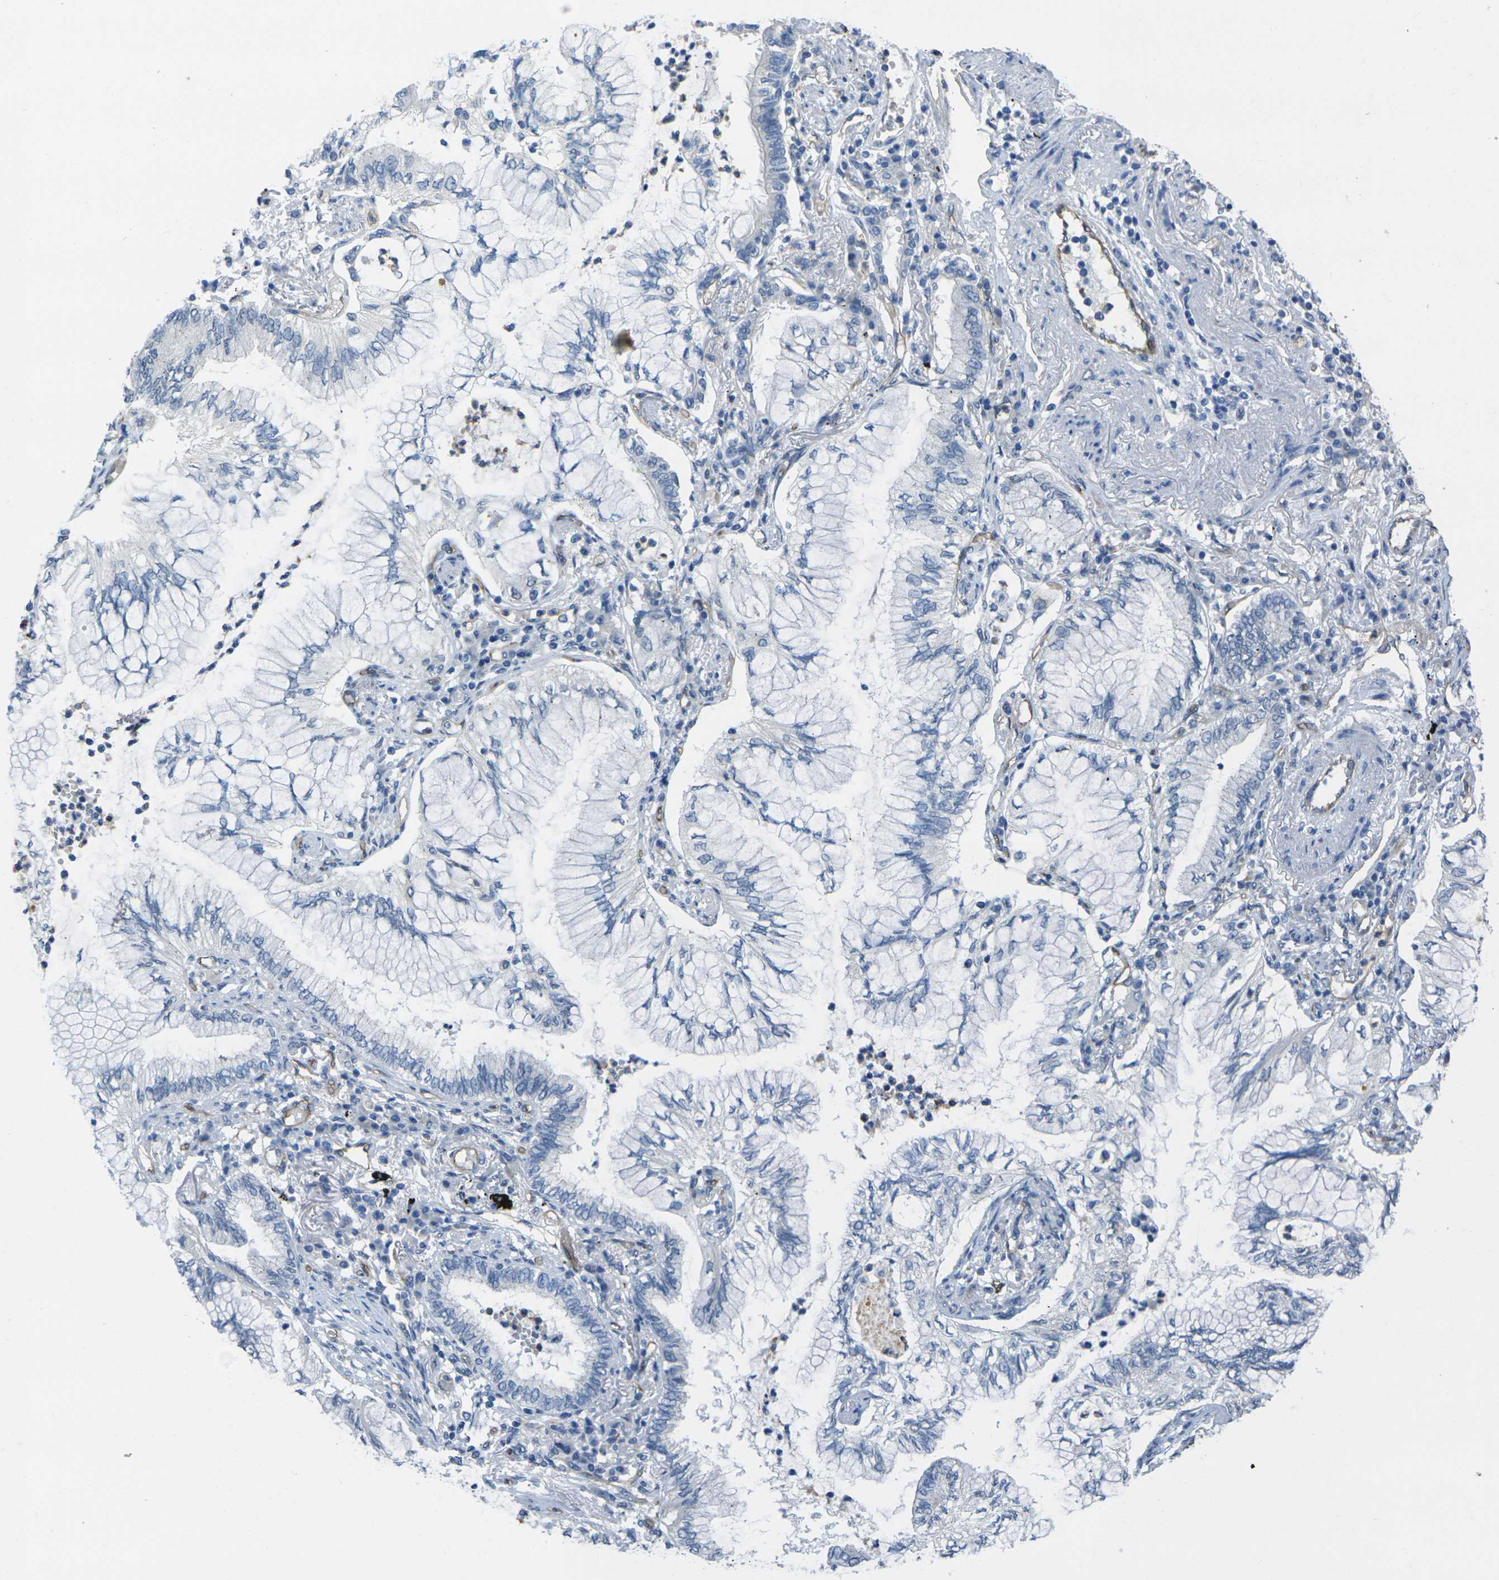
{"staining": {"intensity": "negative", "quantity": "none", "location": "none"}, "tissue": "lung cancer", "cell_type": "Tumor cells", "image_type": "cancer", "snomed": [{"axis": "morphology", "description": "Normal tissue, NOS"}, {"axis": "morphology", "description": "Adenocarcinoma, NOS"}, {"axis": "topography", "description": "Bronchus"}, {"axis": "topography", "description": "Lung"}], "caption": "The photomicrograph shows no significant positivity in tumor cells of lung cancer (adenocarcinoma).", "gene": "HSPA12B", "patient": {"sex": "female", "age": 70}}